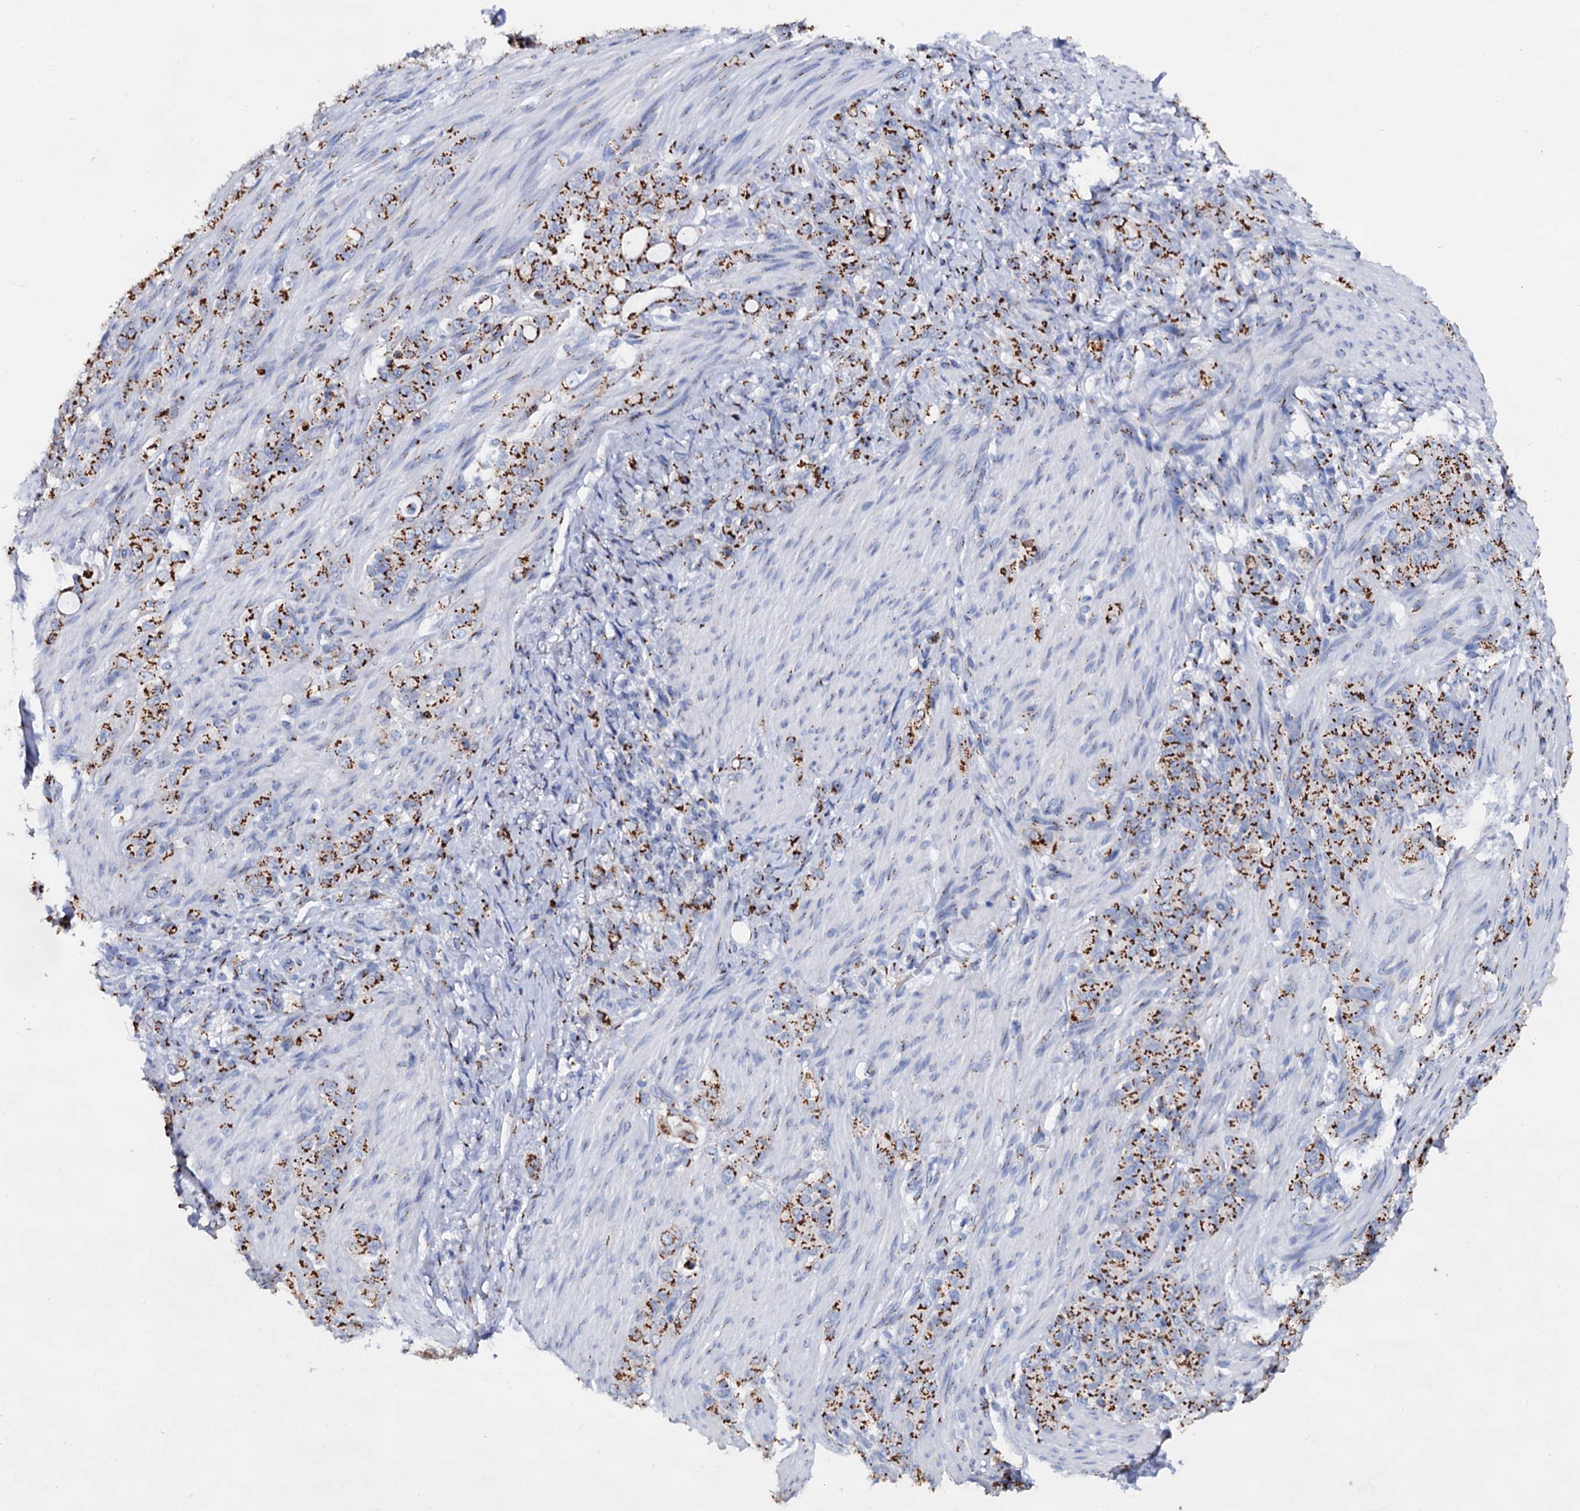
{"staining": {"intensity": "strong", "quantity": ">75%", "location": "cytoplasmic/membranous"}, "tissue": "stomach cancer", "cell_type": "Tumor cells", "image_type": "cancer", "snomed": [{"axis": "morphology", "description": "Adenocarcinoma, NOS"}, {"axis": "topography", "description": "Stomach"}], "caption": "Human stomach cancer (adenocarcinoma) stained for a protein (brown) reveals strong cytoplasmic/membranous positive staining in approximately >75% of tumor cells.", "gene": "TM9SF3", "patient": {"sex": "female", "age": 79}}